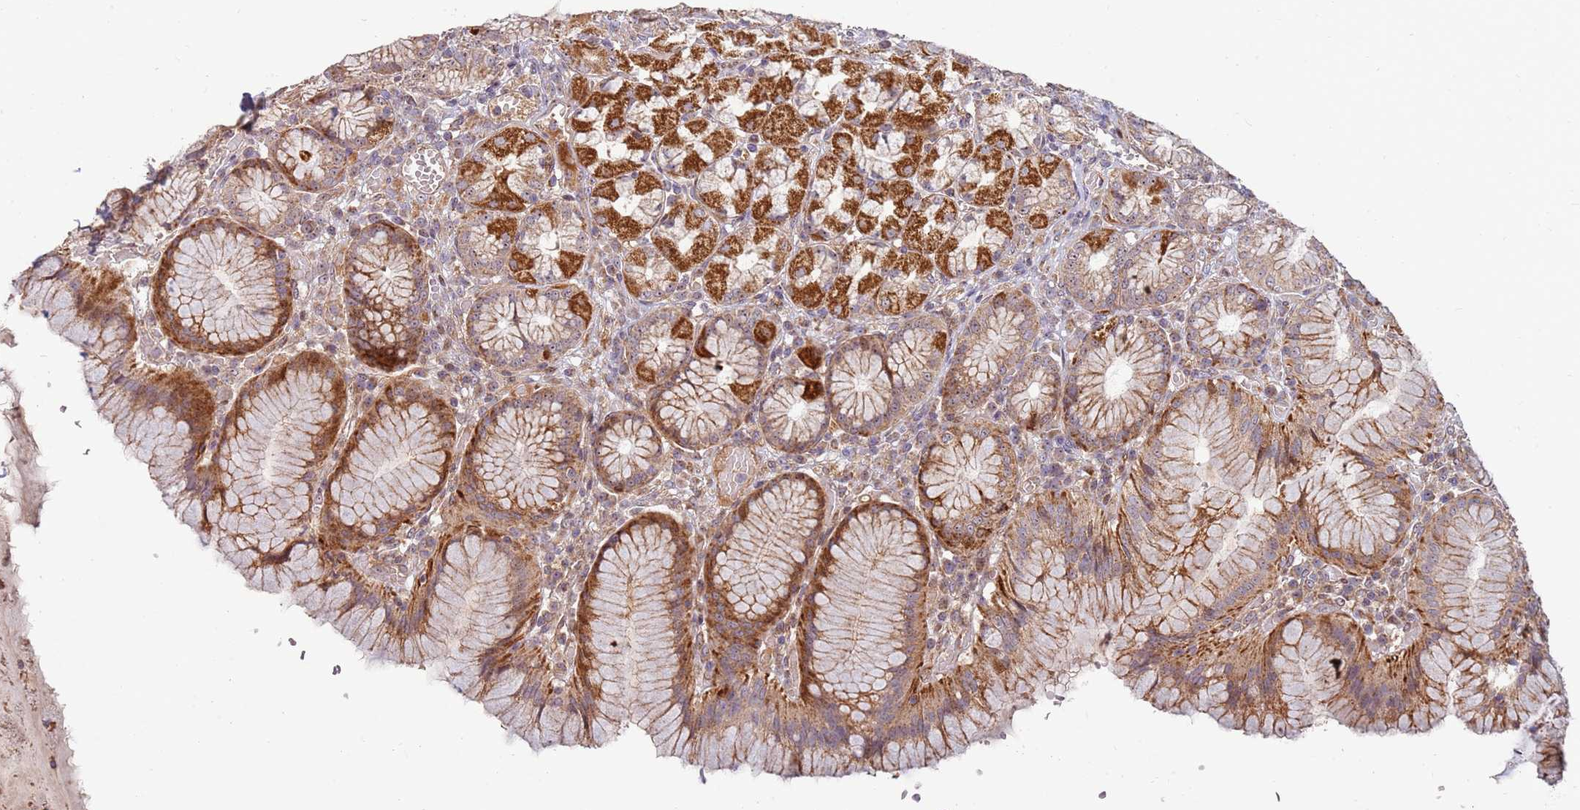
{"staining": {"intensity": "strong", "quantity": ">75%", "location": "cytoplasmic/membranous,nuclear"}, "tissue": "stomach", "cell_type": "Glandular cells", "image_type": "normal", "snomed": [{"axis": "morphology", "description": "Normal tissue, NOS"}, {"axis": "topography", "description": "Stomach"}], "caption": "Immunohistochemistry micrograph of normal stomach: stomach stained using immunohistochemistry demonstrates high levels of strong protein expression localized specifically in the cytoplasmic/membranous,nuclear of glandular cells, appearing as a cytoplasmic/membranous,nuclear brown color.", "gene": "KIF25", "patient": {"sex": "male", "age": 55}}